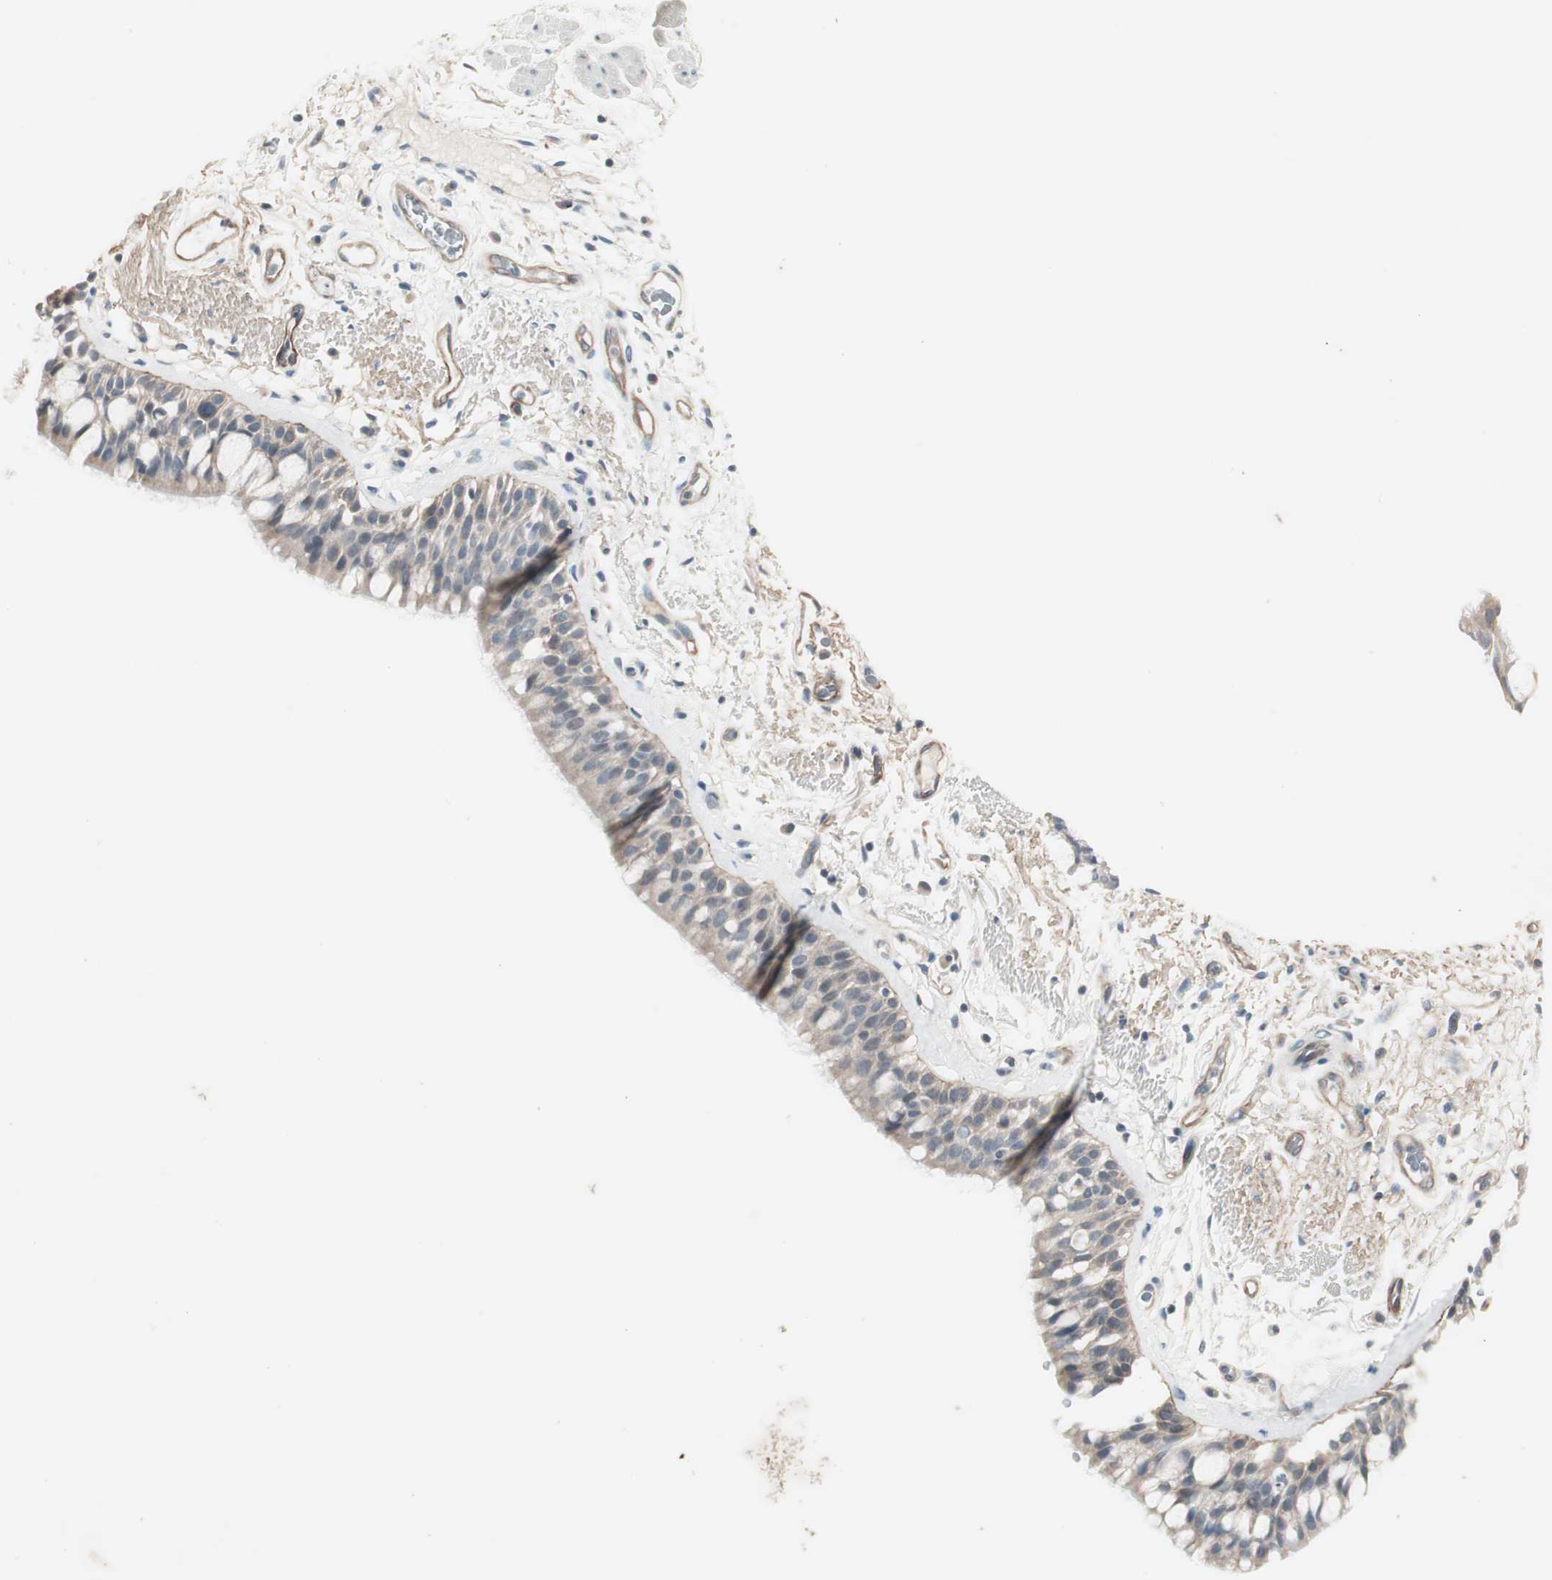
{"staining": {"intensity": "weak", "quantity": ">75%", "location": "cytoplasmic/membranous"}, "tissue": "bronchus", "cell_type": "Respiratory epithelial cells", "image_type": "normal", "snomed": [{"axis": "morphology", "description": "Normal tissue, NOS"}, {"axis": "topography", "description": "Bronchus"}], "caption": "DAB immunohistochemical staining of normal human bronchus exhibits weak cytoplasmic/membranous protein expression in about >75% of respiratory epithelial cells.", "gene": "ITGB4", "patient": {"sex": "male", "age": 66}}